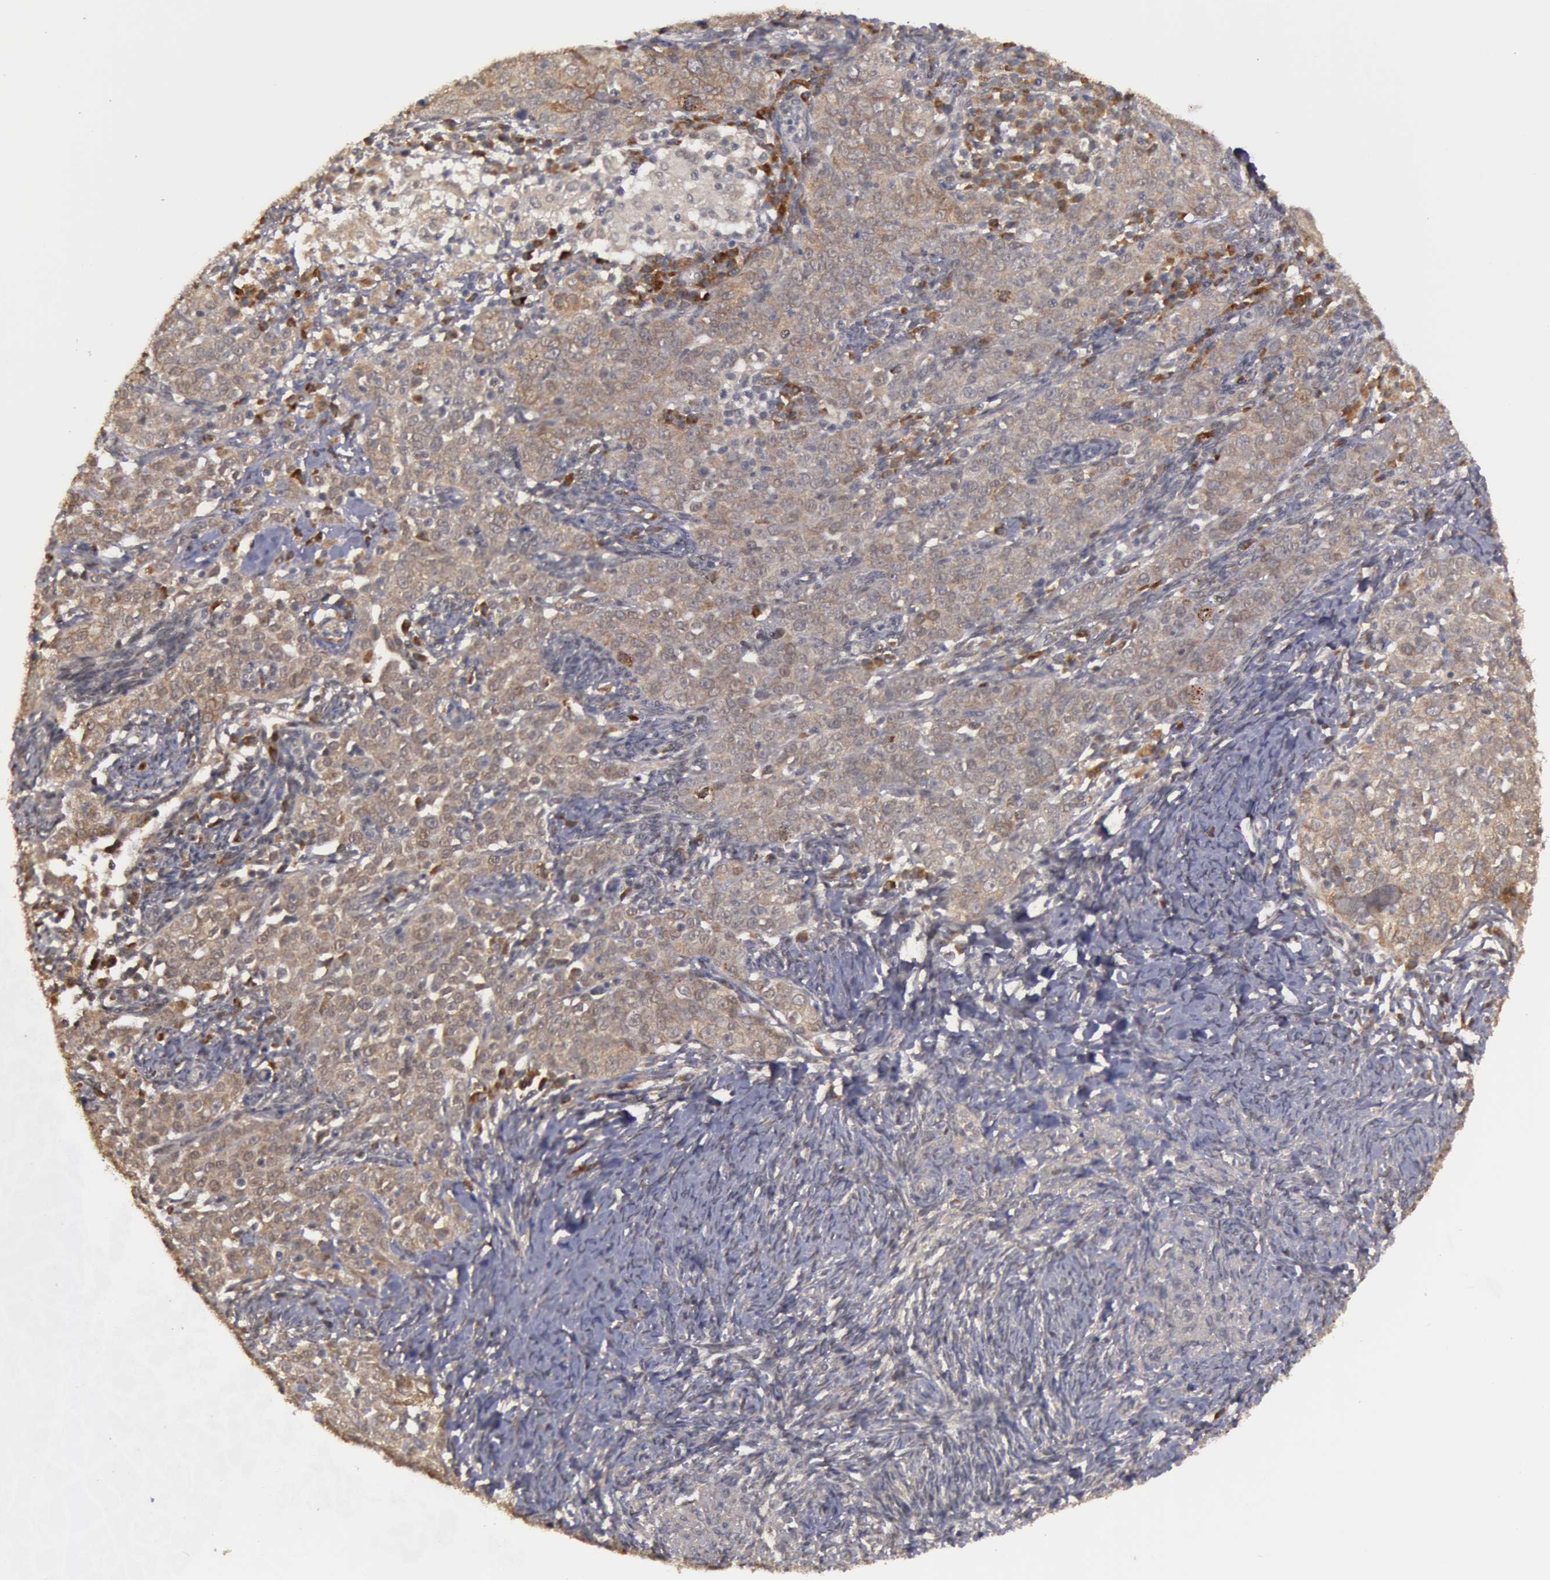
{"staining": {"intensity": "weak", "quantity": ">75%", "location": "cytoplasmic/membranous"}, "tissue": "ovarian cancer", "cell_type": "Tumor cells", "image_type": "cancer", "snomed": [{"axis": "morphology", "description": "Normal tissue, NOS"}, {"axis": "morphology", "description": "Cystadenocarcinoma, serous, NOS"}, {"axis": "topography", "description": "Ovary"}], "caption": "Protein staining displays weak cytoplasmic/membranous staining in approximately >75% of tumor cells in ovarian cancer. (DAB (3,3'-diaminobenzidine) = brown stain, brightfield microscopy at high magnification).", "gene": "GLIS1", "patient": {"sex": "female", "age": 62}}